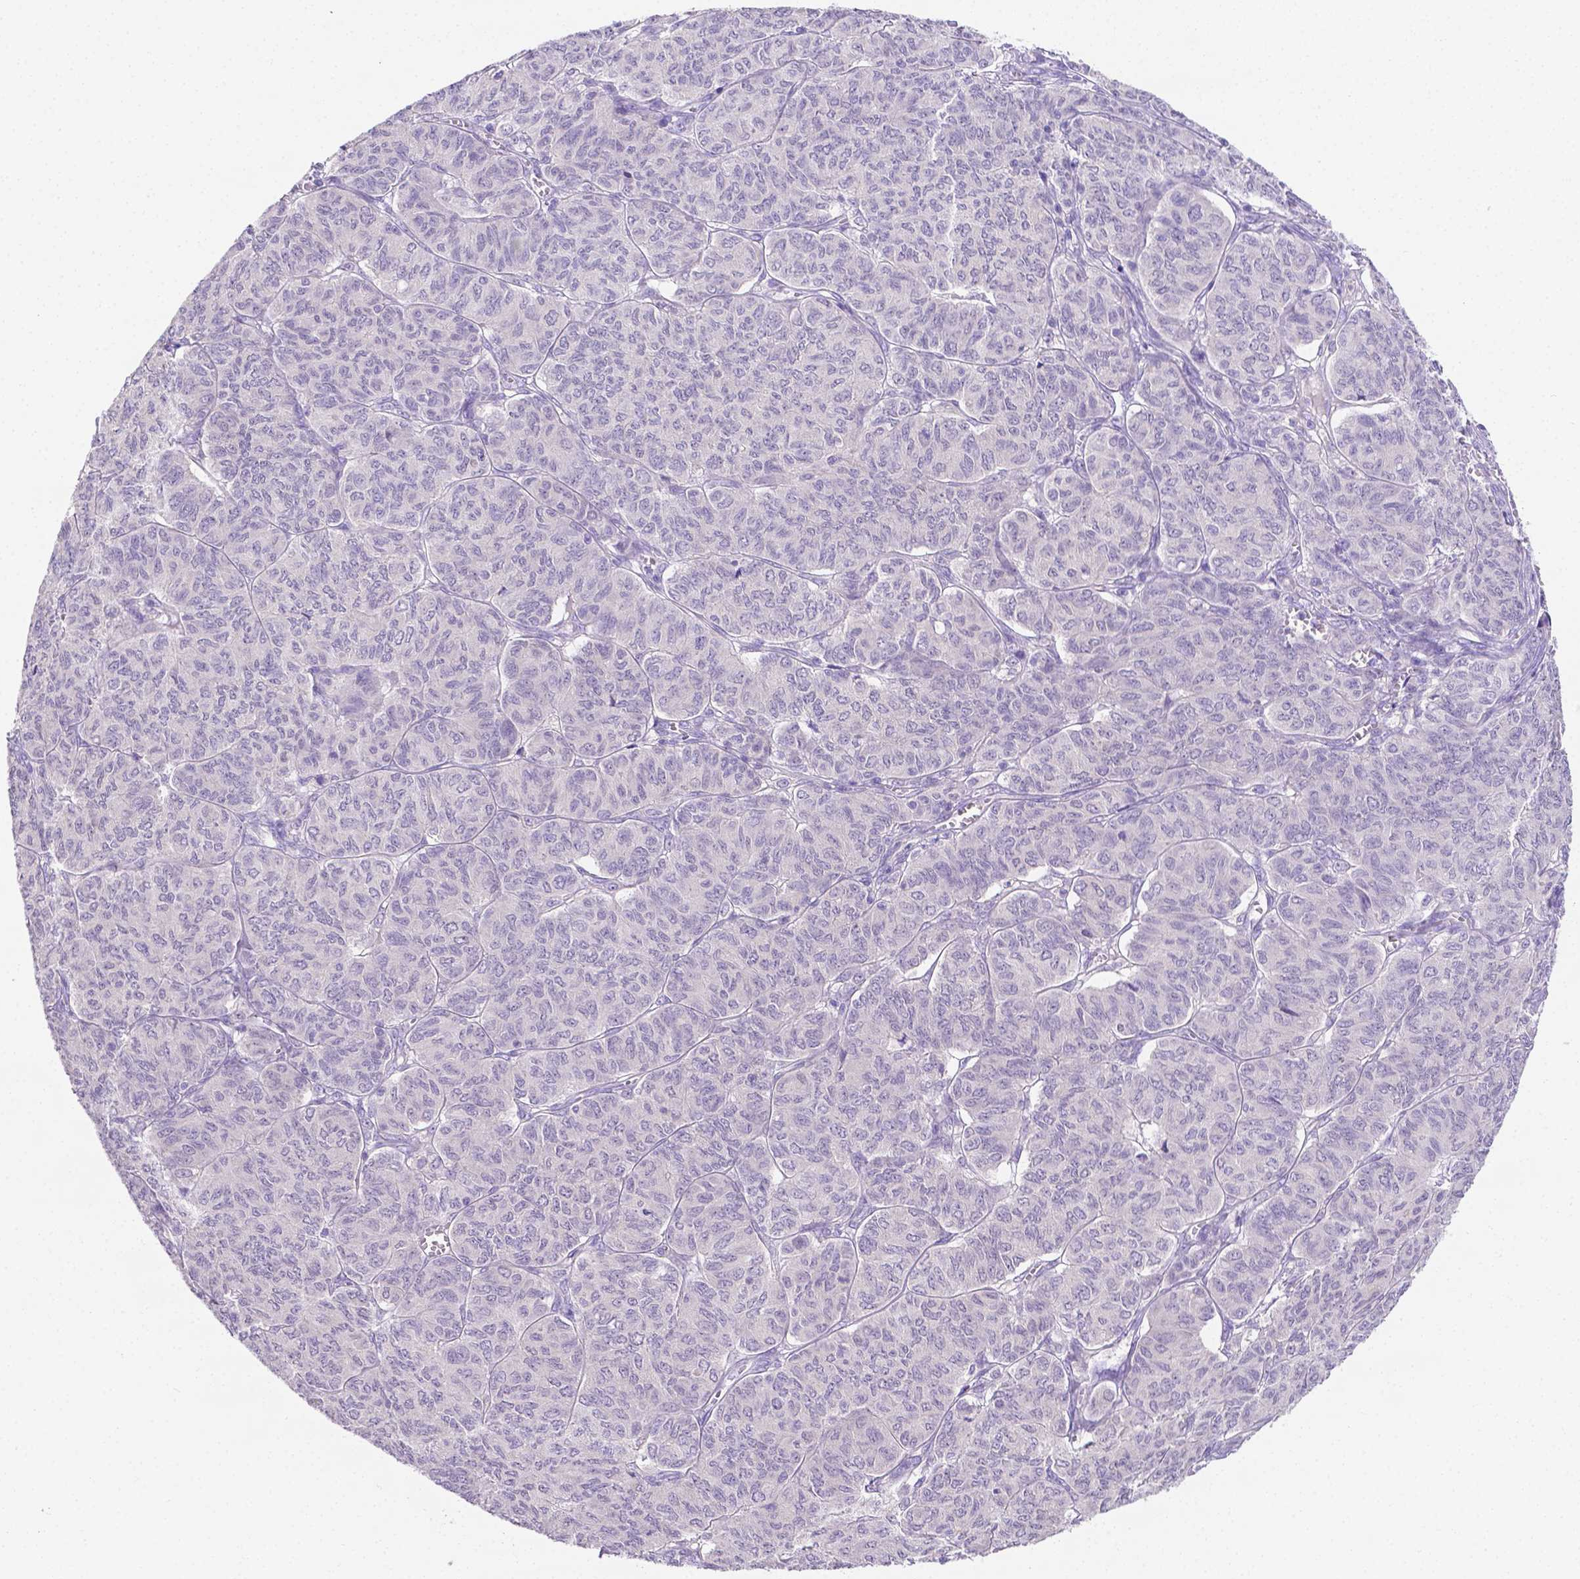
{"staining": {"intensity": "negative", "quantity": "none", "location": "none"}, "tissue": "ovarian cancer", "cell_type": "Tumor cells", "image_type": "cancer", "snomed": [{"axis": "morphology", "description": "Carcinoma, endometroid"}, {"axis": "topography", "description": "Ovary"}], "caption": "Micrograph shows no significant protein expression in tumor cells of endometroid carcinoma (ovarian). (Immunohistochemistry, brightfield microscopy, high magnification).", "gene": "NXPH2", "patient": {"sex": "female", "age": 80}}